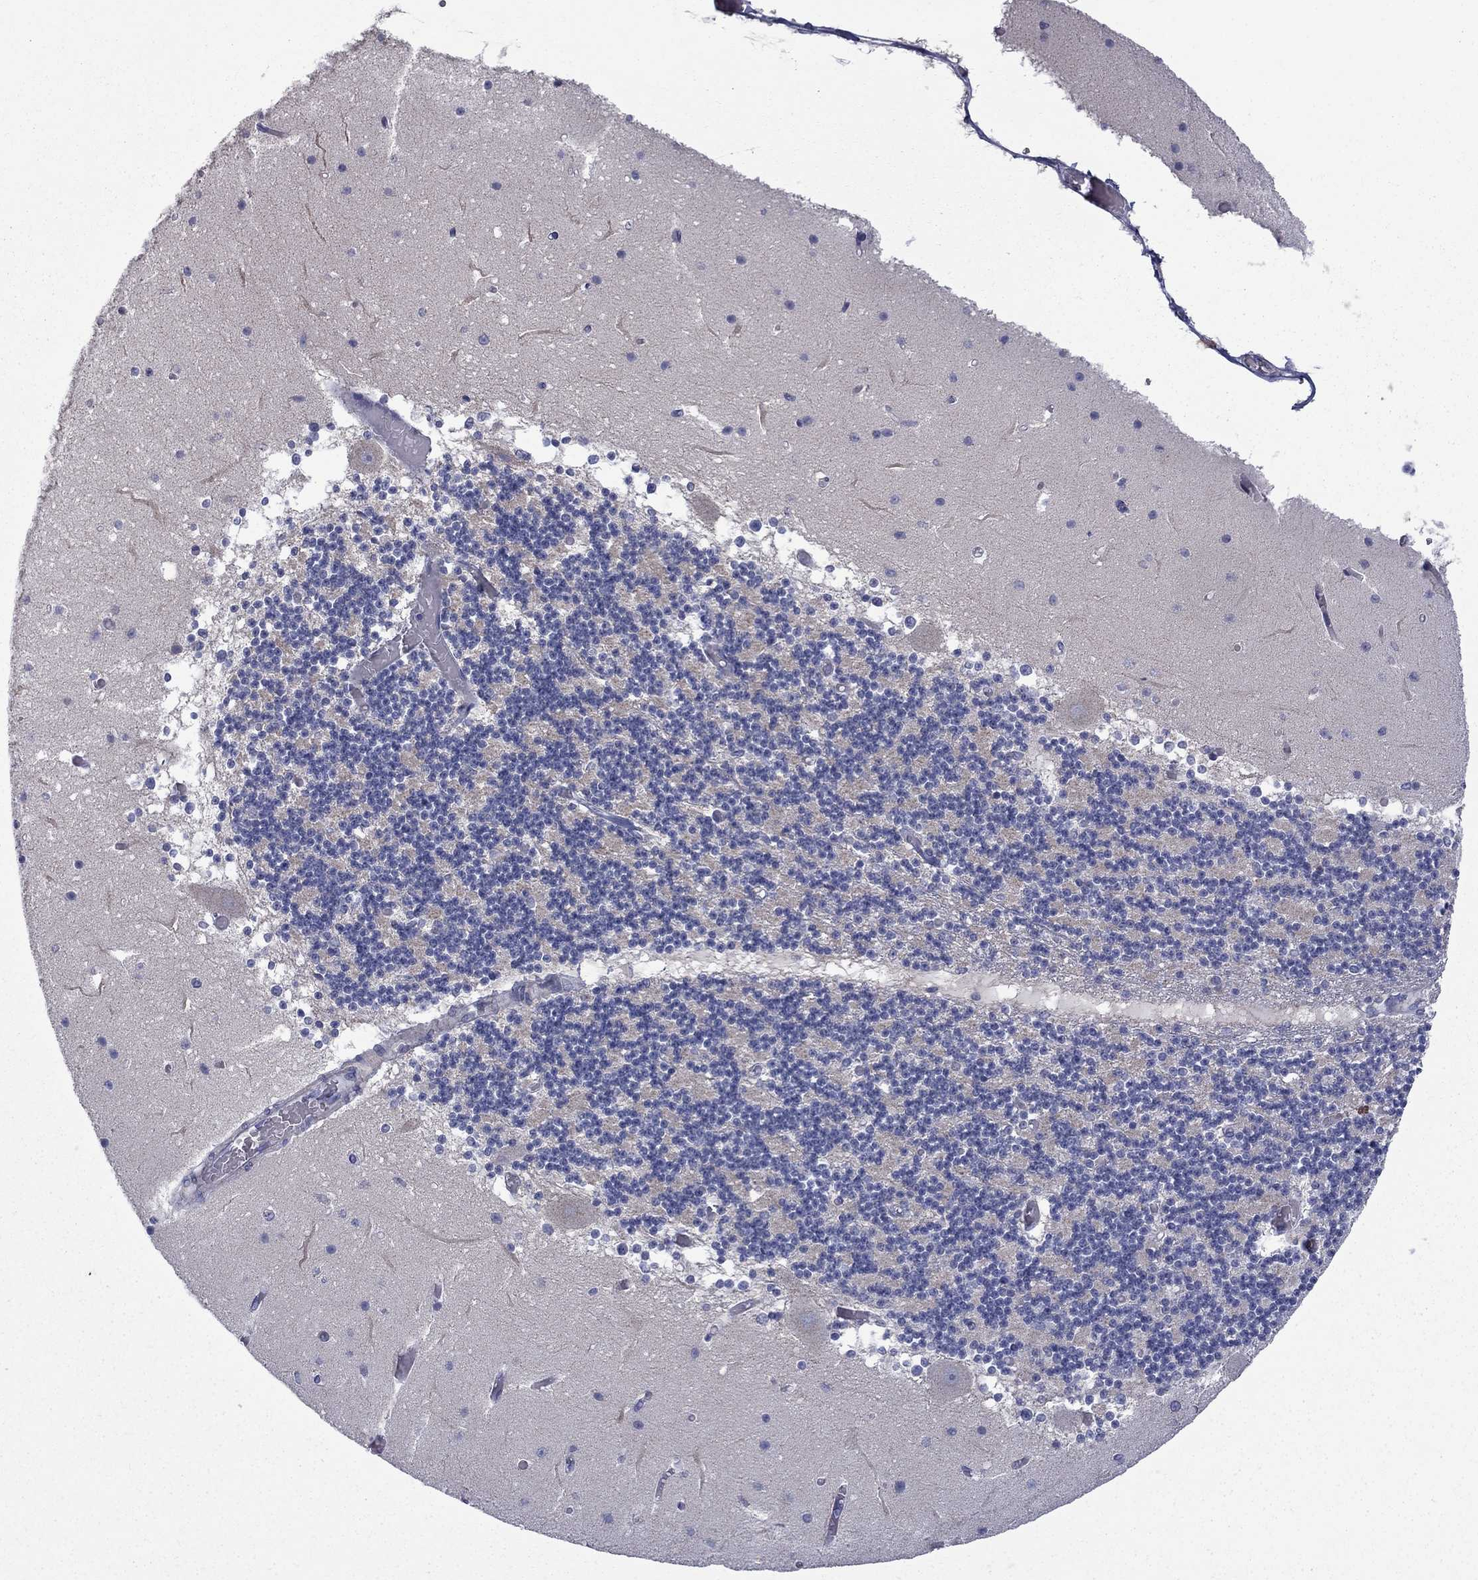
{"staining": {"intensity": "negative", "quantity": "none", "location": "none"}, "tissue": "cerebellum", "cell_type": "Cells in granular layer", "image_type": "normal", "snomed": [{"axis": "morphology", "description": "Normal tissue, NOS"}, {"axis": "topography", "description": "Cerebellum"}], "caption": "This is an immunohistochemistry photomicrograph of benign human cerebellum. There is no positivity in cells in granular layer.", "gene": "FRK", "patient": {"sex": "female", "age": 28}}